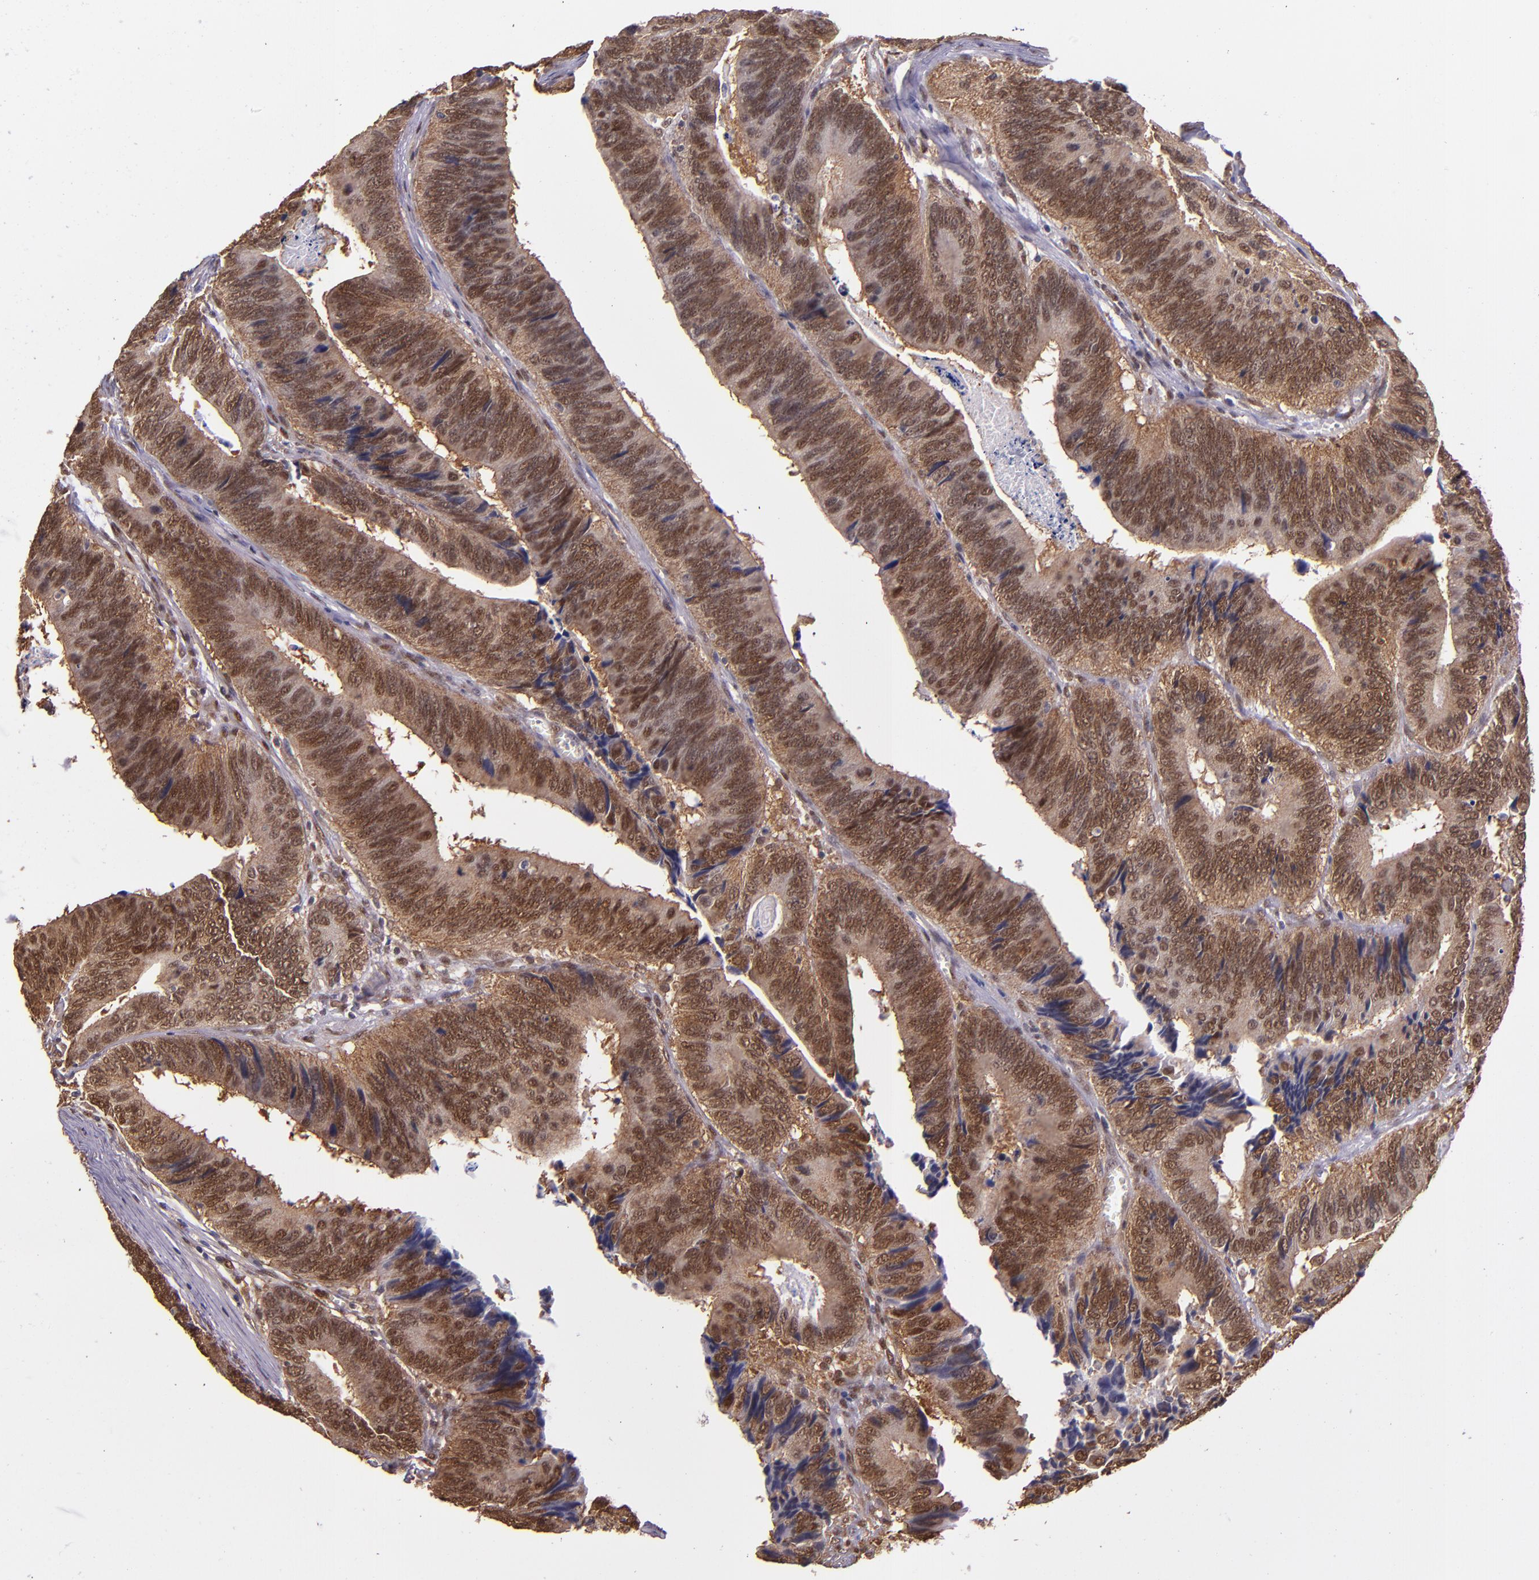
{"staining": {"intensity": "moderate", "quantity": ">75%", "location": "cytoplasmic/membranous"}, "tissue": "colorectal cancer", "cell_type": "Tumor cells", "image_type": "cancer", "snomed": [{"axis": "morphology", "description": "Adenocarcinoma, NOS"}, {"axis": "topography", "description": "Colon"}], "caption": "Protein positivity by immunohistochemistry displays moderate cytoplasmic/membranous expression in approximately >75% of tumor cells in adenocarcinoma (colorectal). (DAB = brown stain, brightfield microscopy at high magnification).", "gene": "STAT6", "patient": {"sex": "male", "age": 72}}